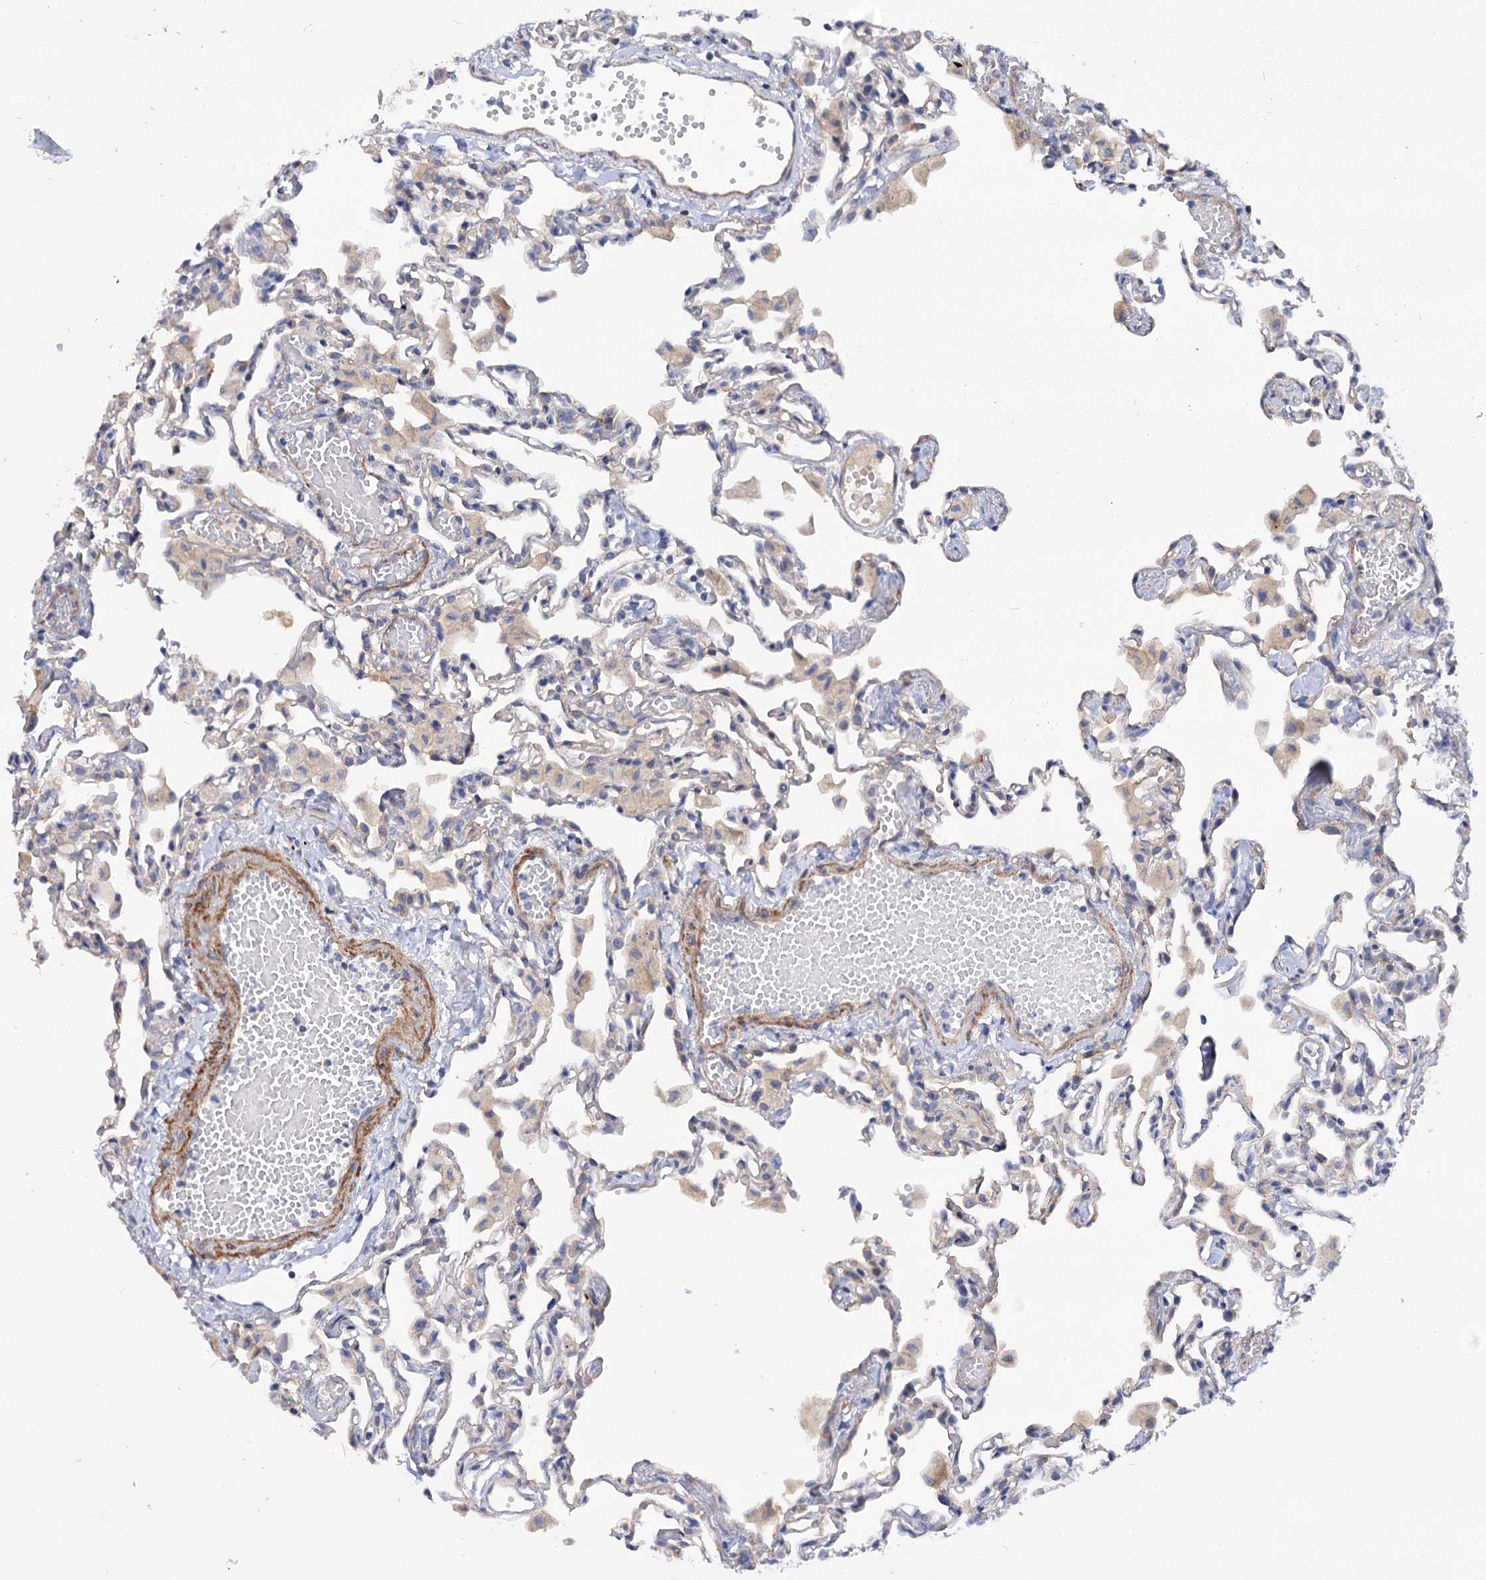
{"staining": {"intensity": "negative", "quantity": "none", "location": "none"}, "tissue": "lung", "cell_type": "Alveolar cells", "image_type": "normal", "snomed": [{"axis": "morphology", "description": "Normal tissue, NOS"}, {"axis": "topography", "description": "Bronchus"}, {"axis": "topography", "description": "Lung"}], "caption": "DAB (3,3'-diaminobenzidine) immunohistochemical staining of unremarkable human lung displays no significant expression in alveolar cells.", "gene": "NUDCD2", "patient": {"sex": "female", "age": 49}}